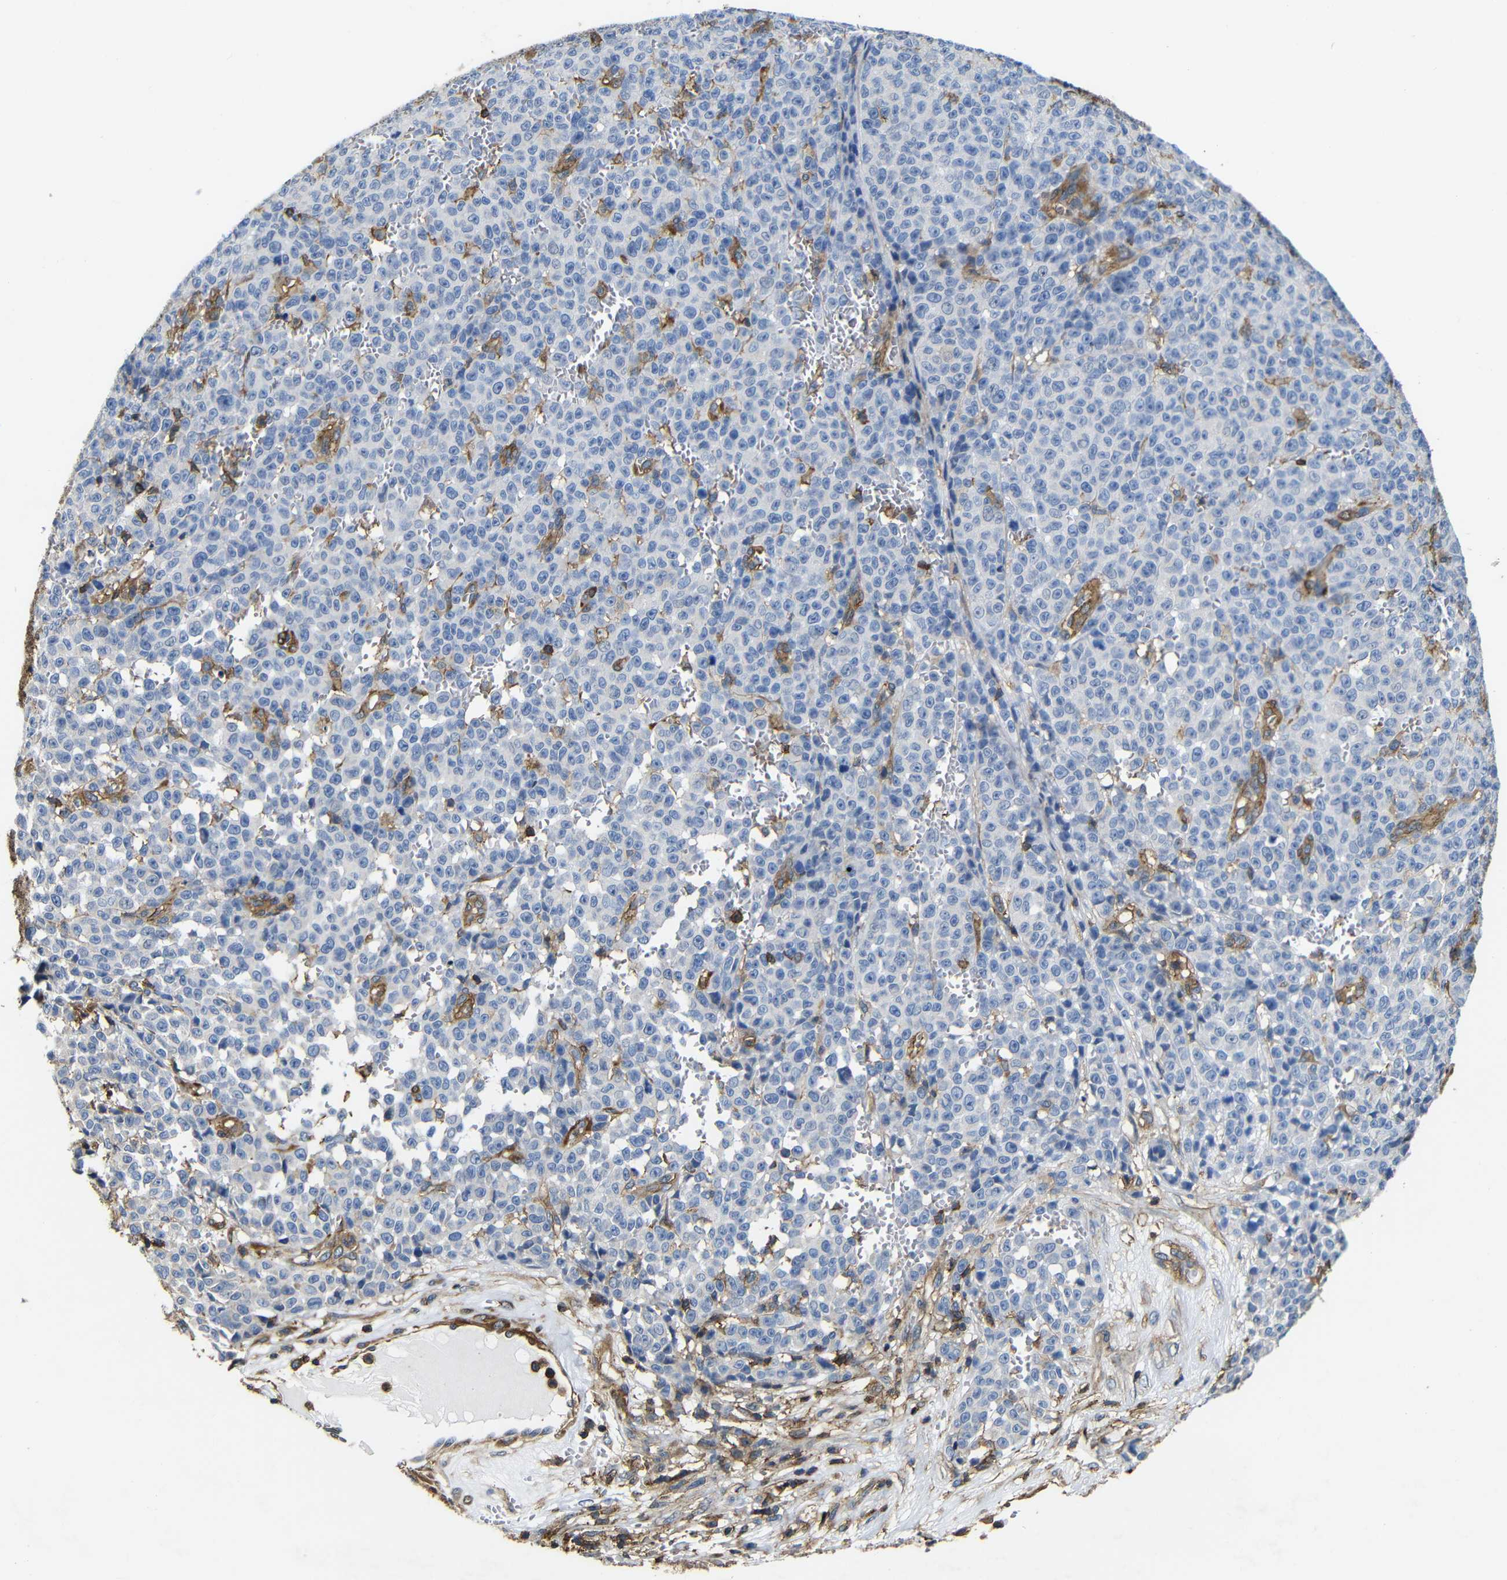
{"staining": {"intensity": "negative", "quantity": "none", "location": "none"}, "tissue": "melanoma", "cell_type": "Tumor cells", "image_type": "cancer", "snomed": [{"axis": "morphology", "description": "Malignant melanoma, NOS"}, {"axis": "topography", "description": "Skin"}], "caption": "This is an immunohistochemistry image of malignant melanoma. There is no staining in tumor cells.", "gene": "PI4KA", "patient": {"sex": "female", "age": 82}}